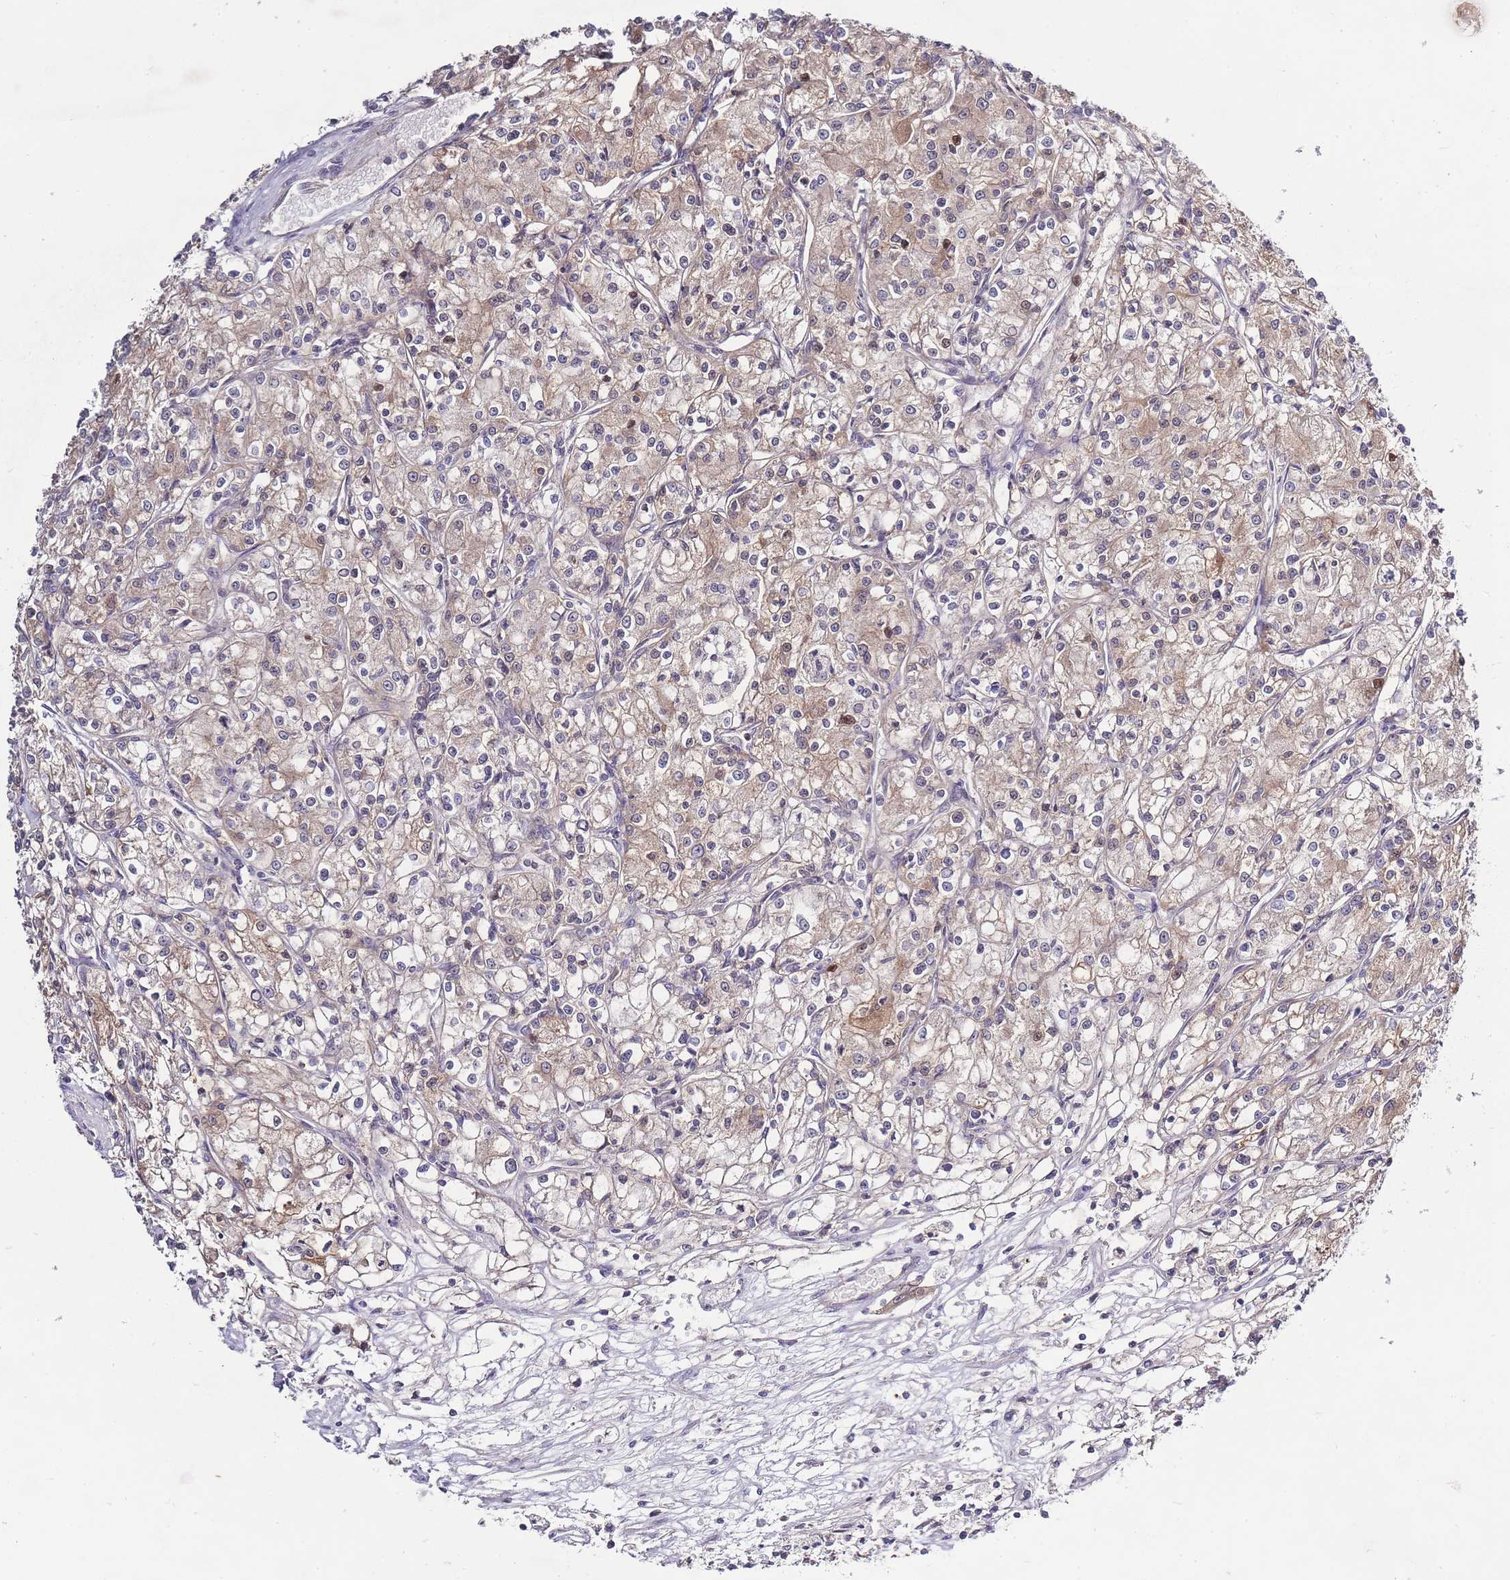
{"staining": {"intensity": "weak", "quantity": "25%-75%", "location": "cytoplasmic/membranous"}, "tissue": "renal cancer", "cell_type": "Tumor cells", "image_type": "cancer", "snomed": [{"axis": "morphology", "description": "Adenocarcinoma, NOS"}, {"axis": "topography", "description": "Kidney"}], "caption": "IHC micrograph of renal cancer (adenocarcinoma) stained for a protein (brown), which exhibits low levels of weak cytoplasmic/membranous expression in approximately 25%-75% of tumor cells.", "gene": "SPHKAP", "patient": {"sex": "female", "age": 59}}